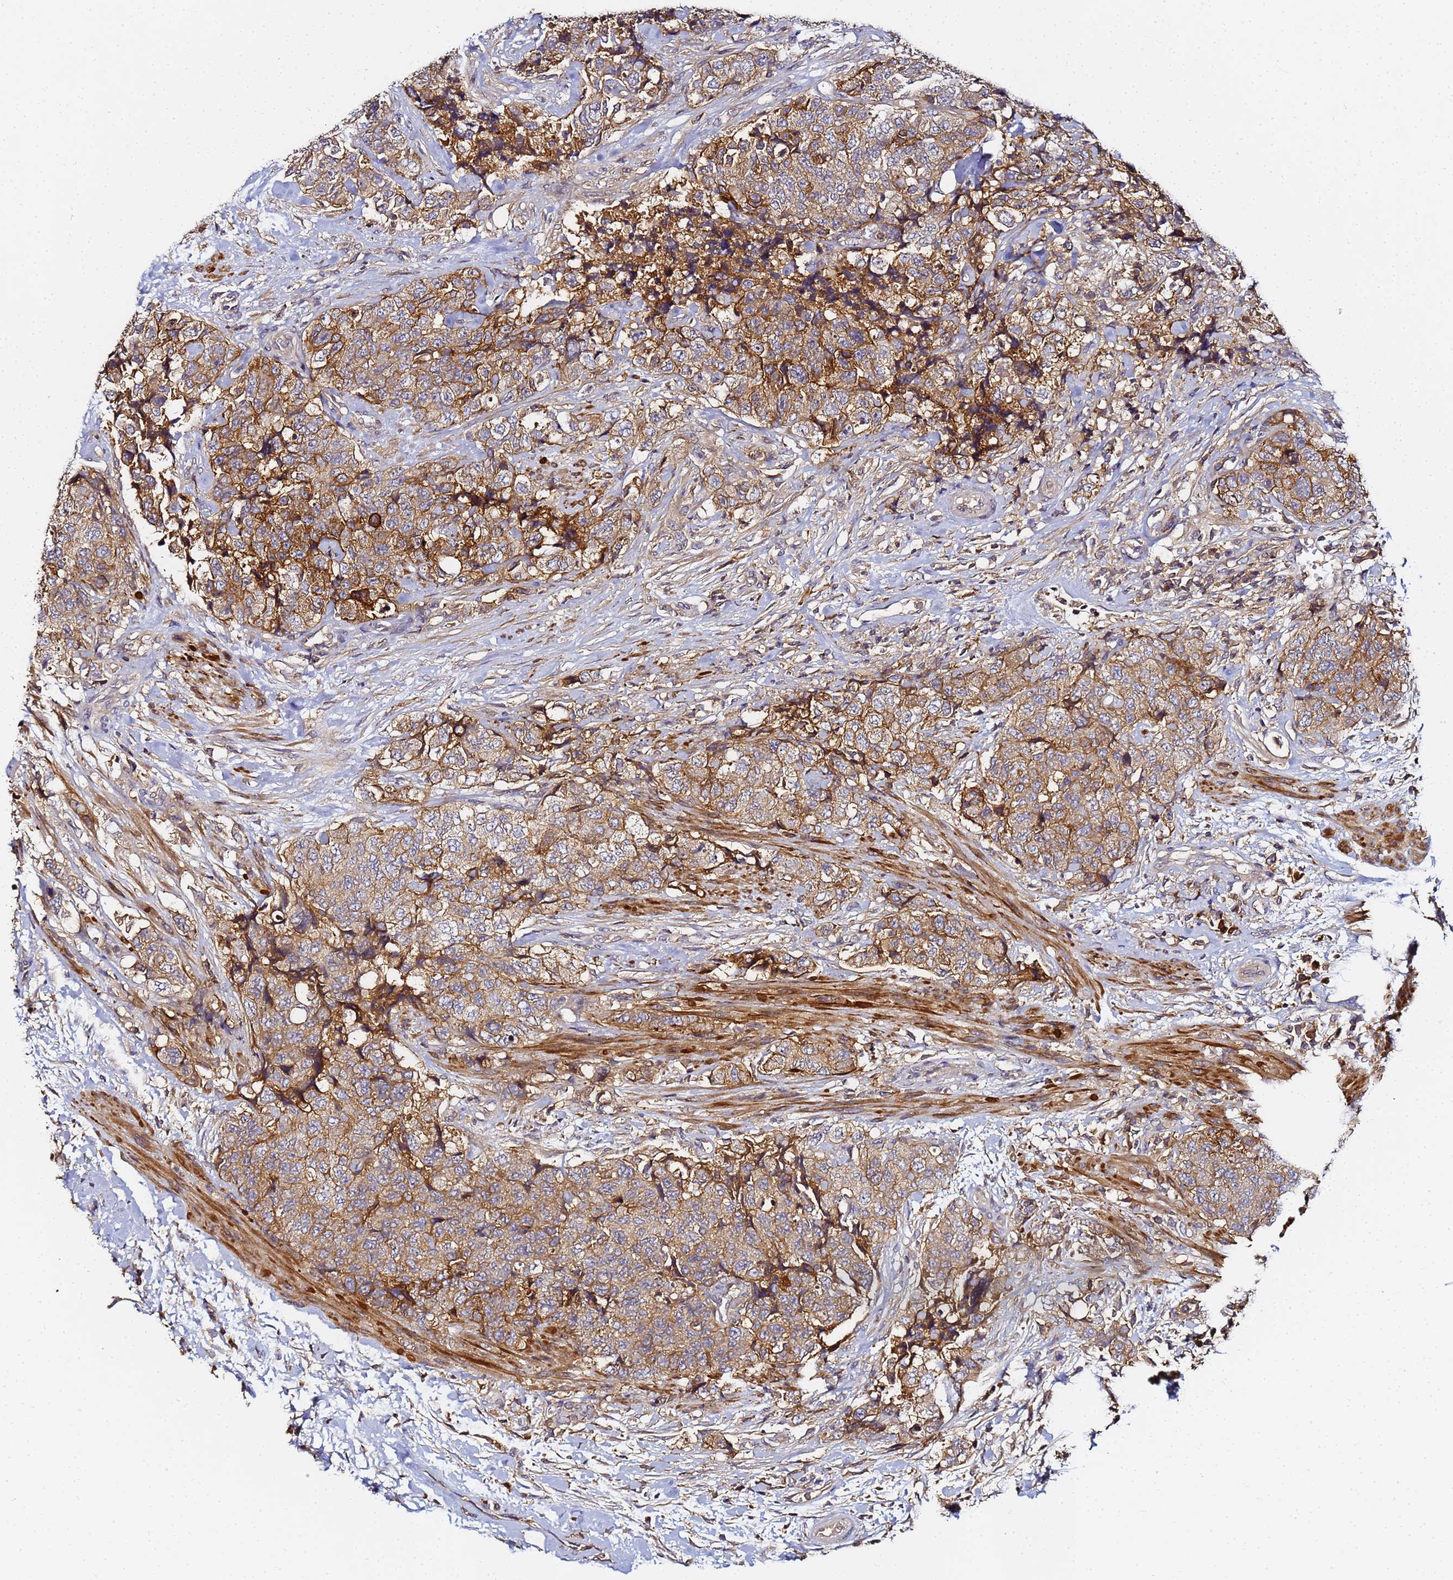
{"staining": {"intensity": "moderate", "quantity": ">75%", "location": "cytoplasmic/membranous"}, "tissue": "urothelial cancer", "cell_type": "Tumor cells", "image_type": "cancer", "snomed": [{"axis": "morphology", "description": "Urothelial carcinoma, High grade"}, {"axis": "topography", "description": "Urinary bladder"}], "caption": "Immunohistochemical staining of human urothelial carcinoma (high-grade) shows moderate cytoplasmic/membranous protein staining in approximately >75% of tumor cells.", "gene": "LRRC69", "patient": {"sex": "female", "age": 78}}